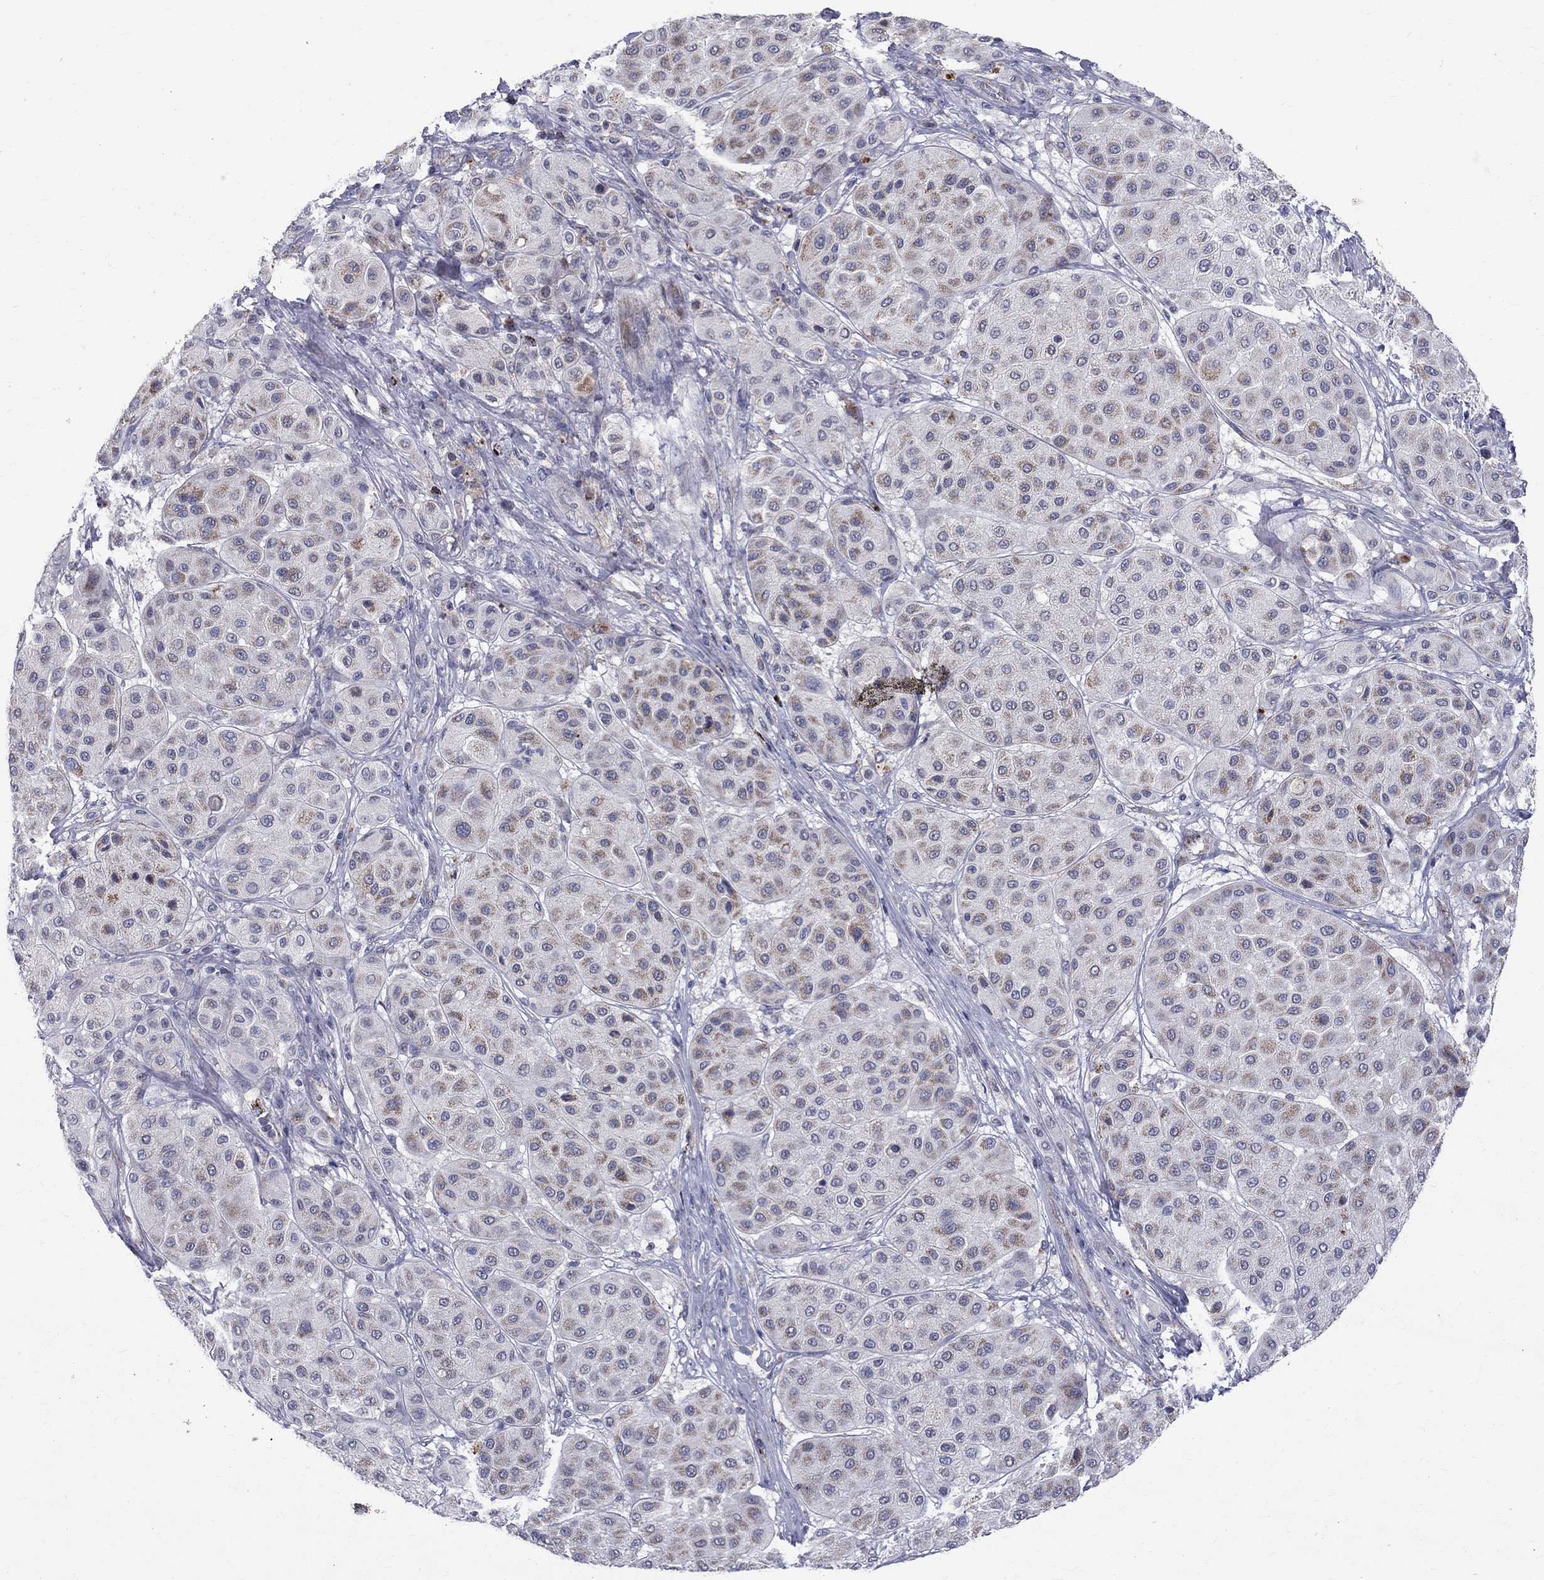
{"staining": {"intensity": "moderate", "quantity": "<25%", "location": "cytoplasmic/membranous"}, "tissue": "melanoma", "cell_type": "Tumor cells", "image_type": "cancer", "snomed": [{"axis": "morphology", "description": "Malignant melanoma, Metastatic site"}, {"axis": "topography", "description": "Smooth muscle"}], "caption": "This histopathology image displays melanoma stained with immunohistochemistry to label a protein in brown. The cytoplasmic/membranous of tumor cells show moderate positivity for the protein. Nuclei are counter-stained blue.", "gene": "SLC4A10", "patient": {"sex": "male", "age": 41}}